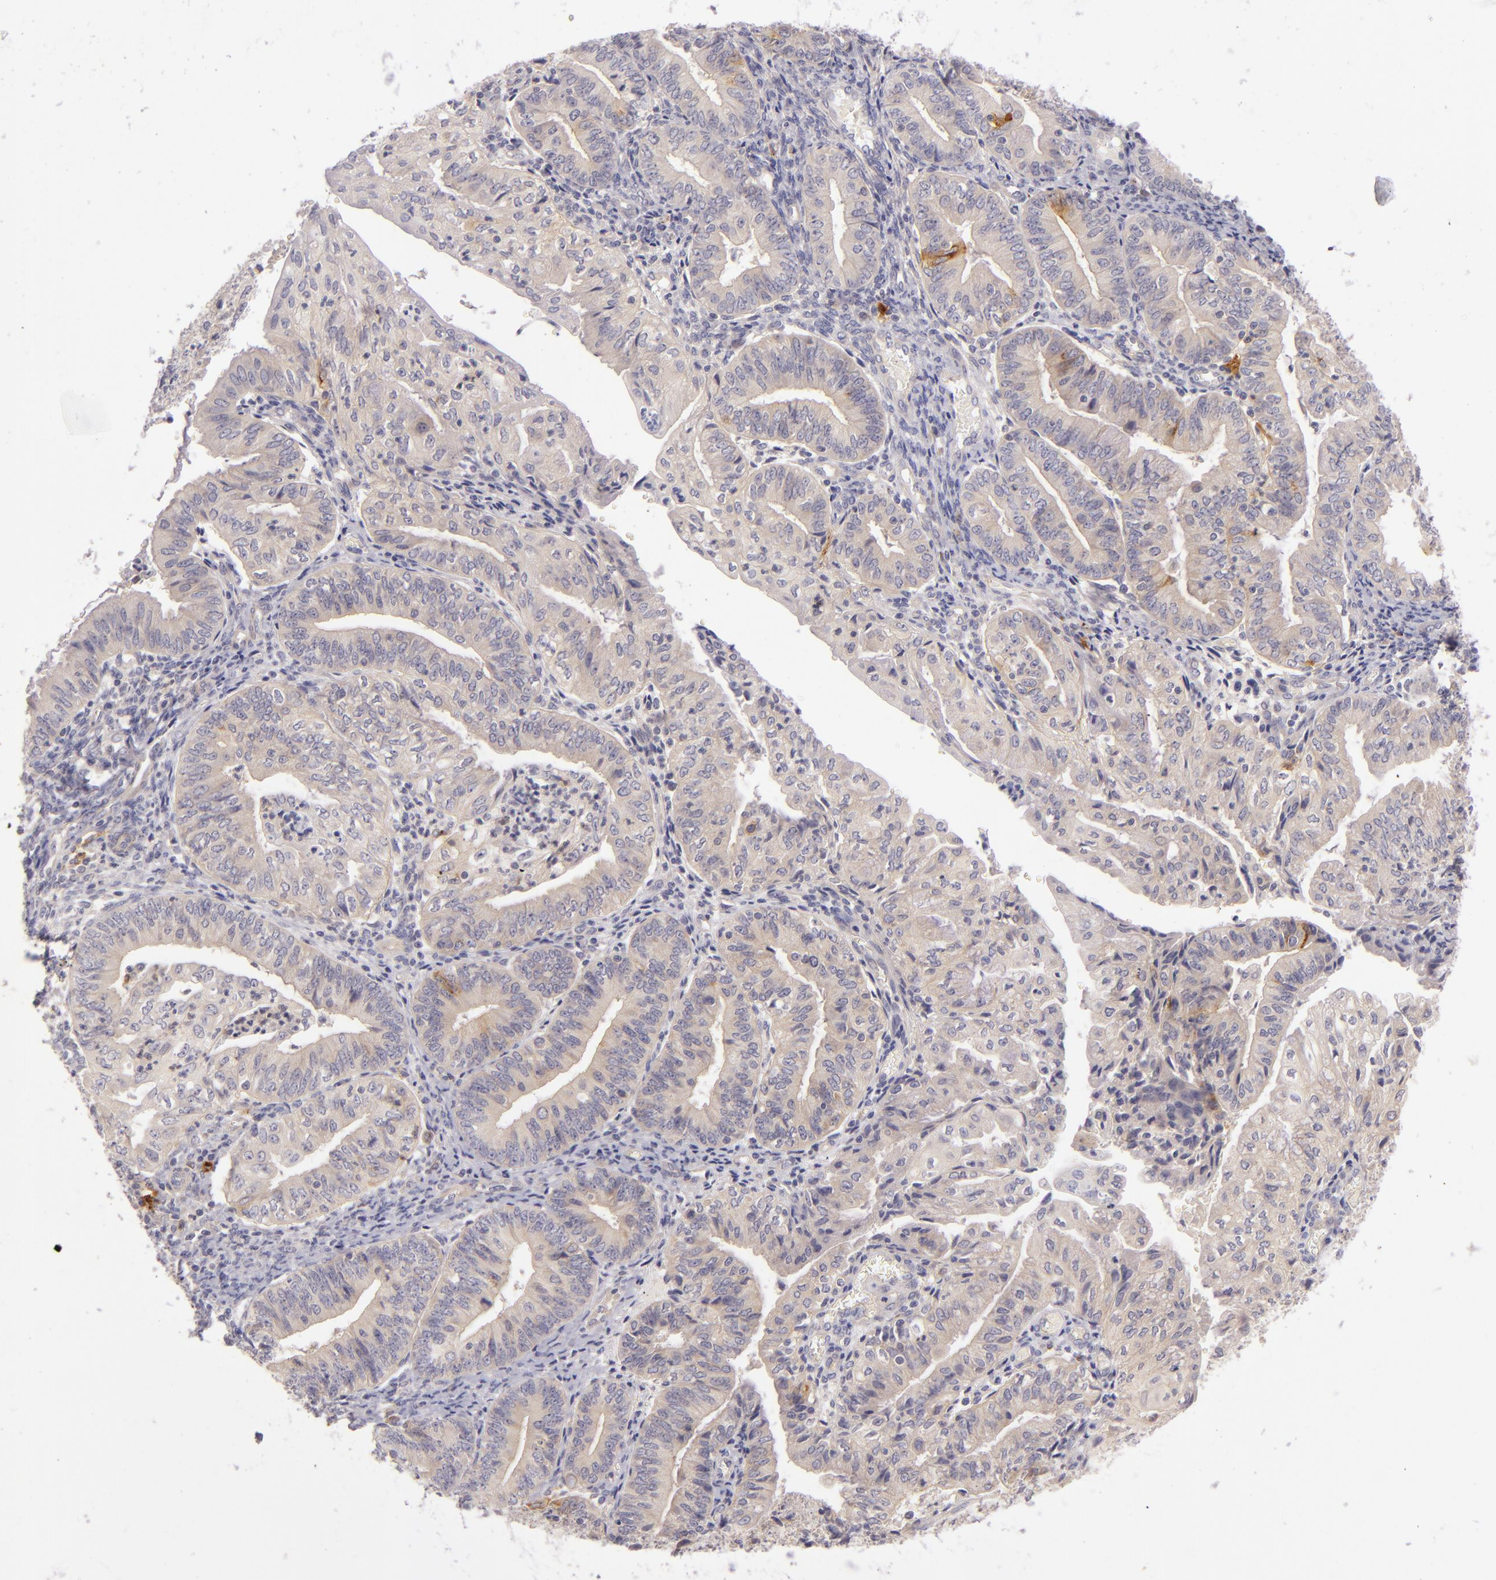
{"staining": {"intensity": "moderate", "quantity": "<25%", "location": "cytoplasmic/membranous"}, "tissue": "endometrial cancer", "cell_type": "Tumor cells", "image_type": "cancer", "snomed": [{"axis": "morphology", "description": "Adenocarcinoma, NOS"}, {"axis": "topography", "description": "Endometrium"}], "caption": "Adenocarcinoma (endometrial) tissue reveals moderate cytoplasmic/membranous staining in about <25% of tumor cells", "gene": "CD83", "patient": {"sex": "female", "age": 55}}